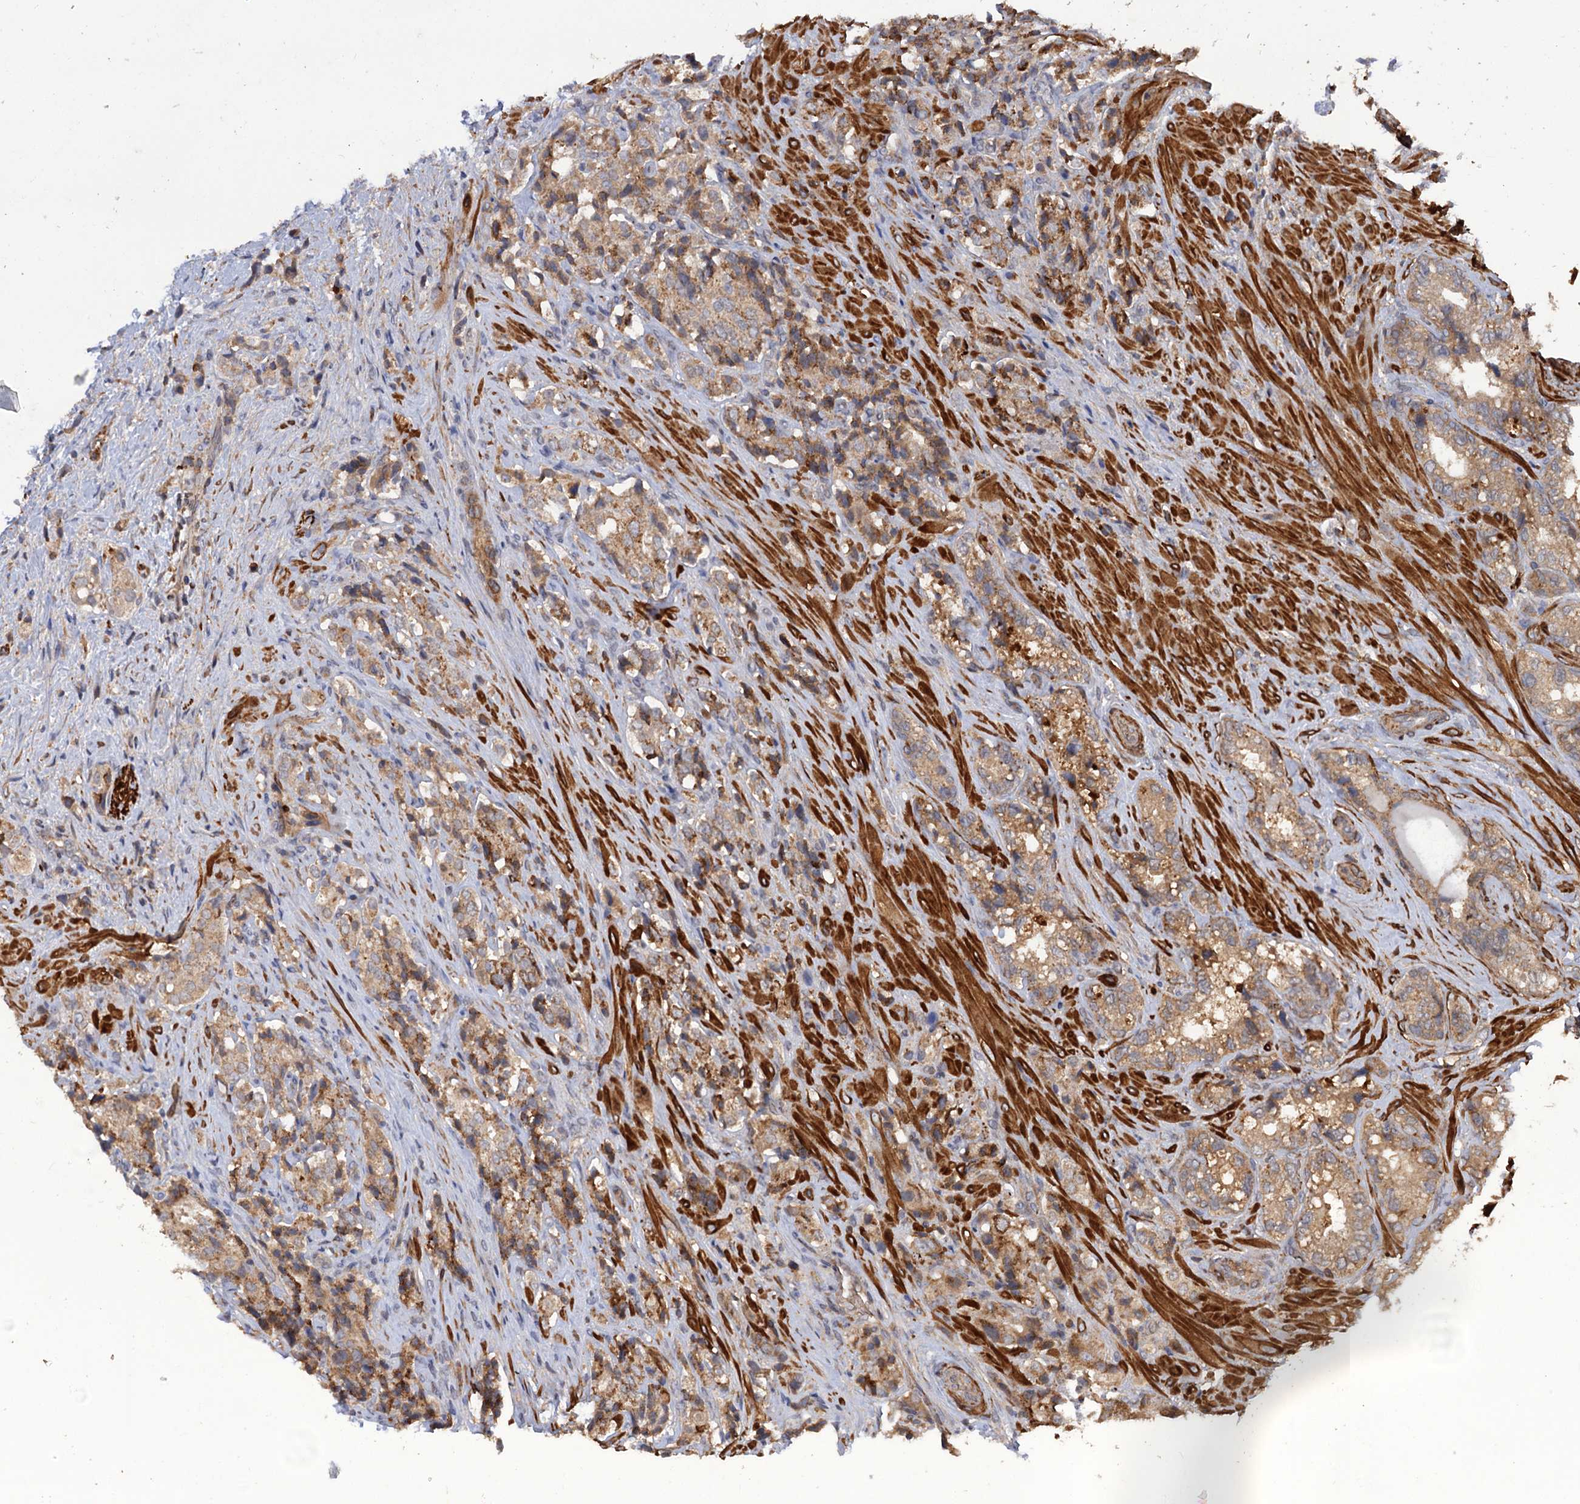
{"staining": {"intensity": "moderate", "quantity": ">75%", "location": "cytoplasmic/membranous"}, "tissue": "prostate cancer", "cell_type": "Tumor cells", "image_type": "cancer", "snomed": [{"axis": "morphology", "description": "Adenocarcinoma, High grade"}, {"axis": "topography", "description": "Prostate"}], "caption": "The photomicrograph shows a brown stain indicating the presence of a protein in the cytoplasmic/membranous of tumor cells in prostate adenocarcinoma (high-grade).", "gene": "FBXW8", "patient": {"sex": "male", "age": 65}}